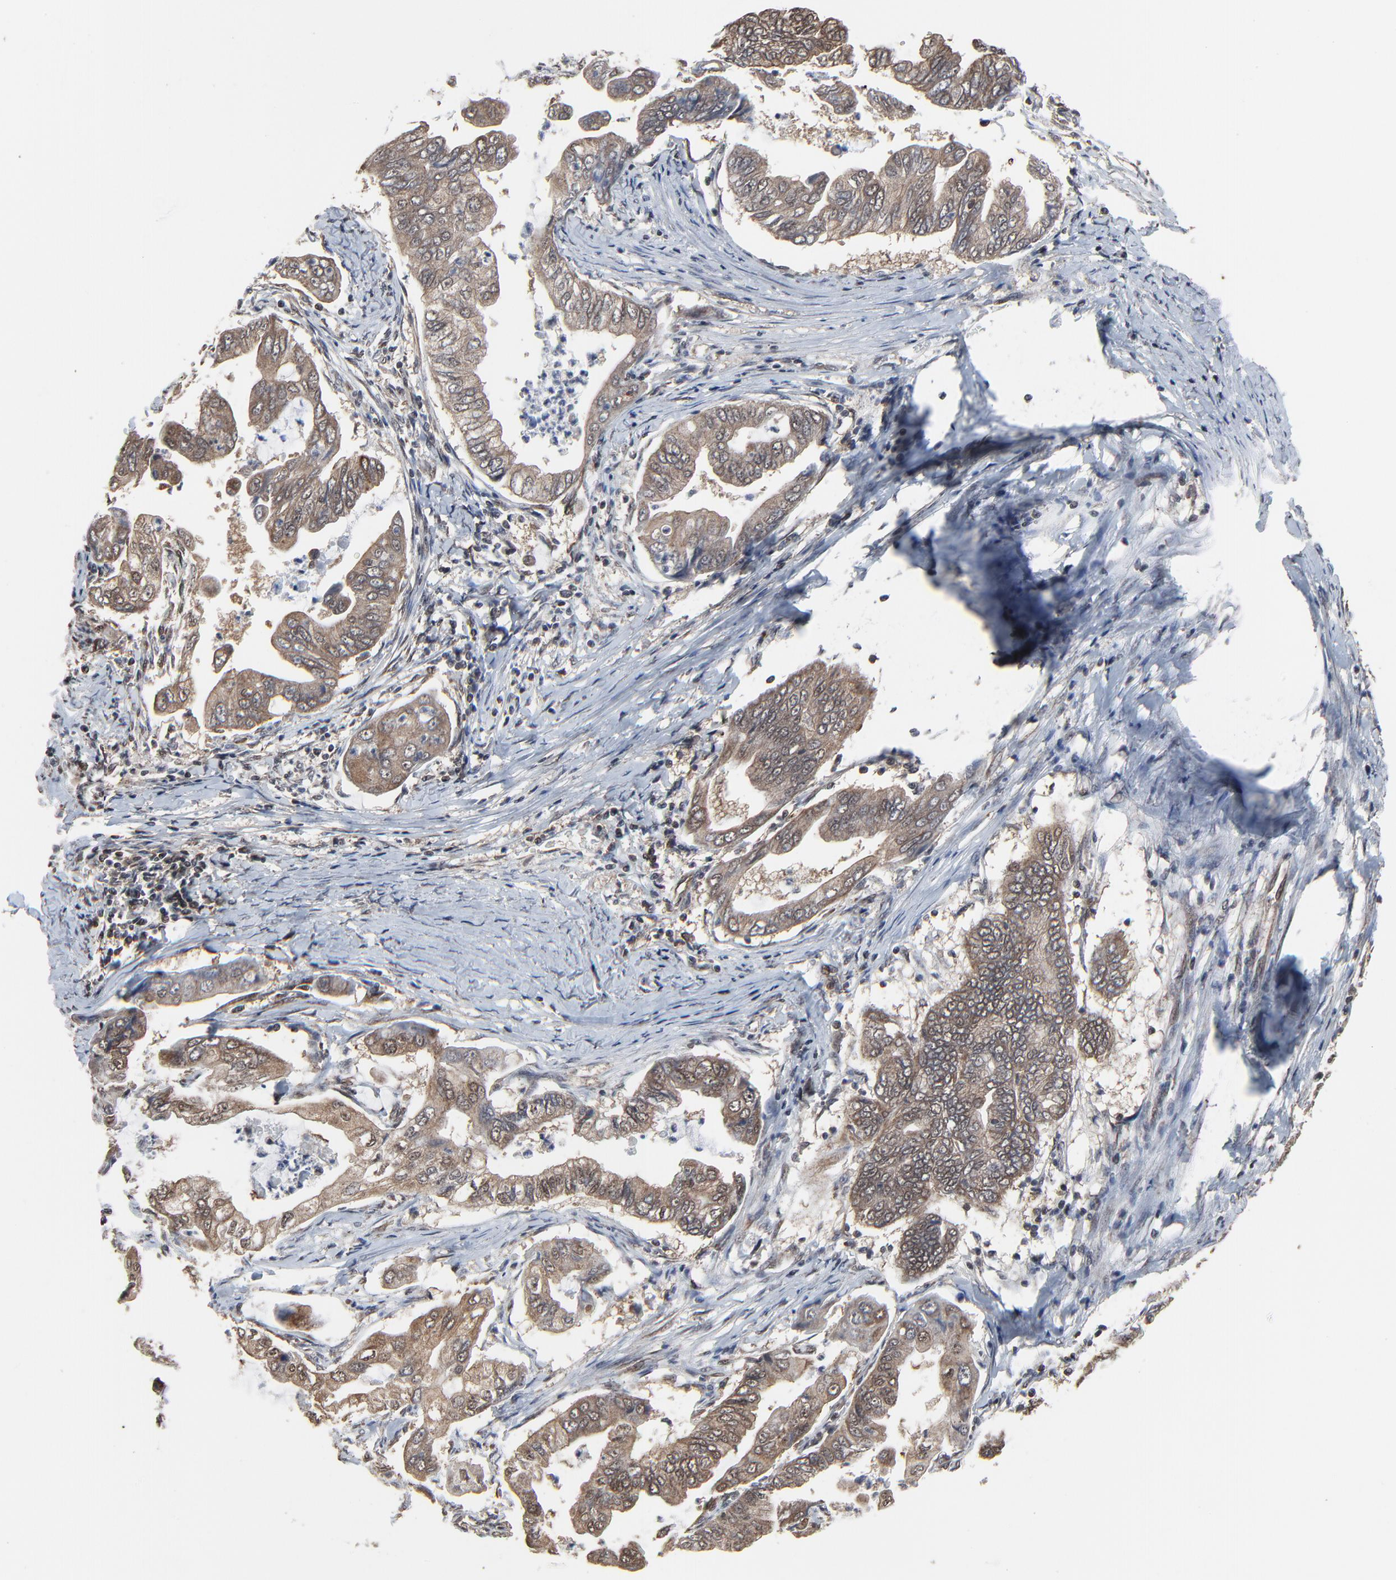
{"staining": {"intensity": "moderate", "quantity": ">75%", "location": "cytoplasmic/membranous,nuclear"}, "tissue": "stomach cancer", "cell_type": "Tumor cells", "image_type": "cancer", "snomed": [{"axis": "morphology", "description": "Adenocarcinoma, NOS"}, {"axis": "topography", "description": "Stomach, upper"}], "caption": "Protein expression analysis of stomach cancer (adenocarcinoma) exhibits moderate cytoplasmic/membranous and nuclear staining in about >75% of tumor cells.", "gene": "RHOJ", "patient": {"sex": "male", "age": 80}}